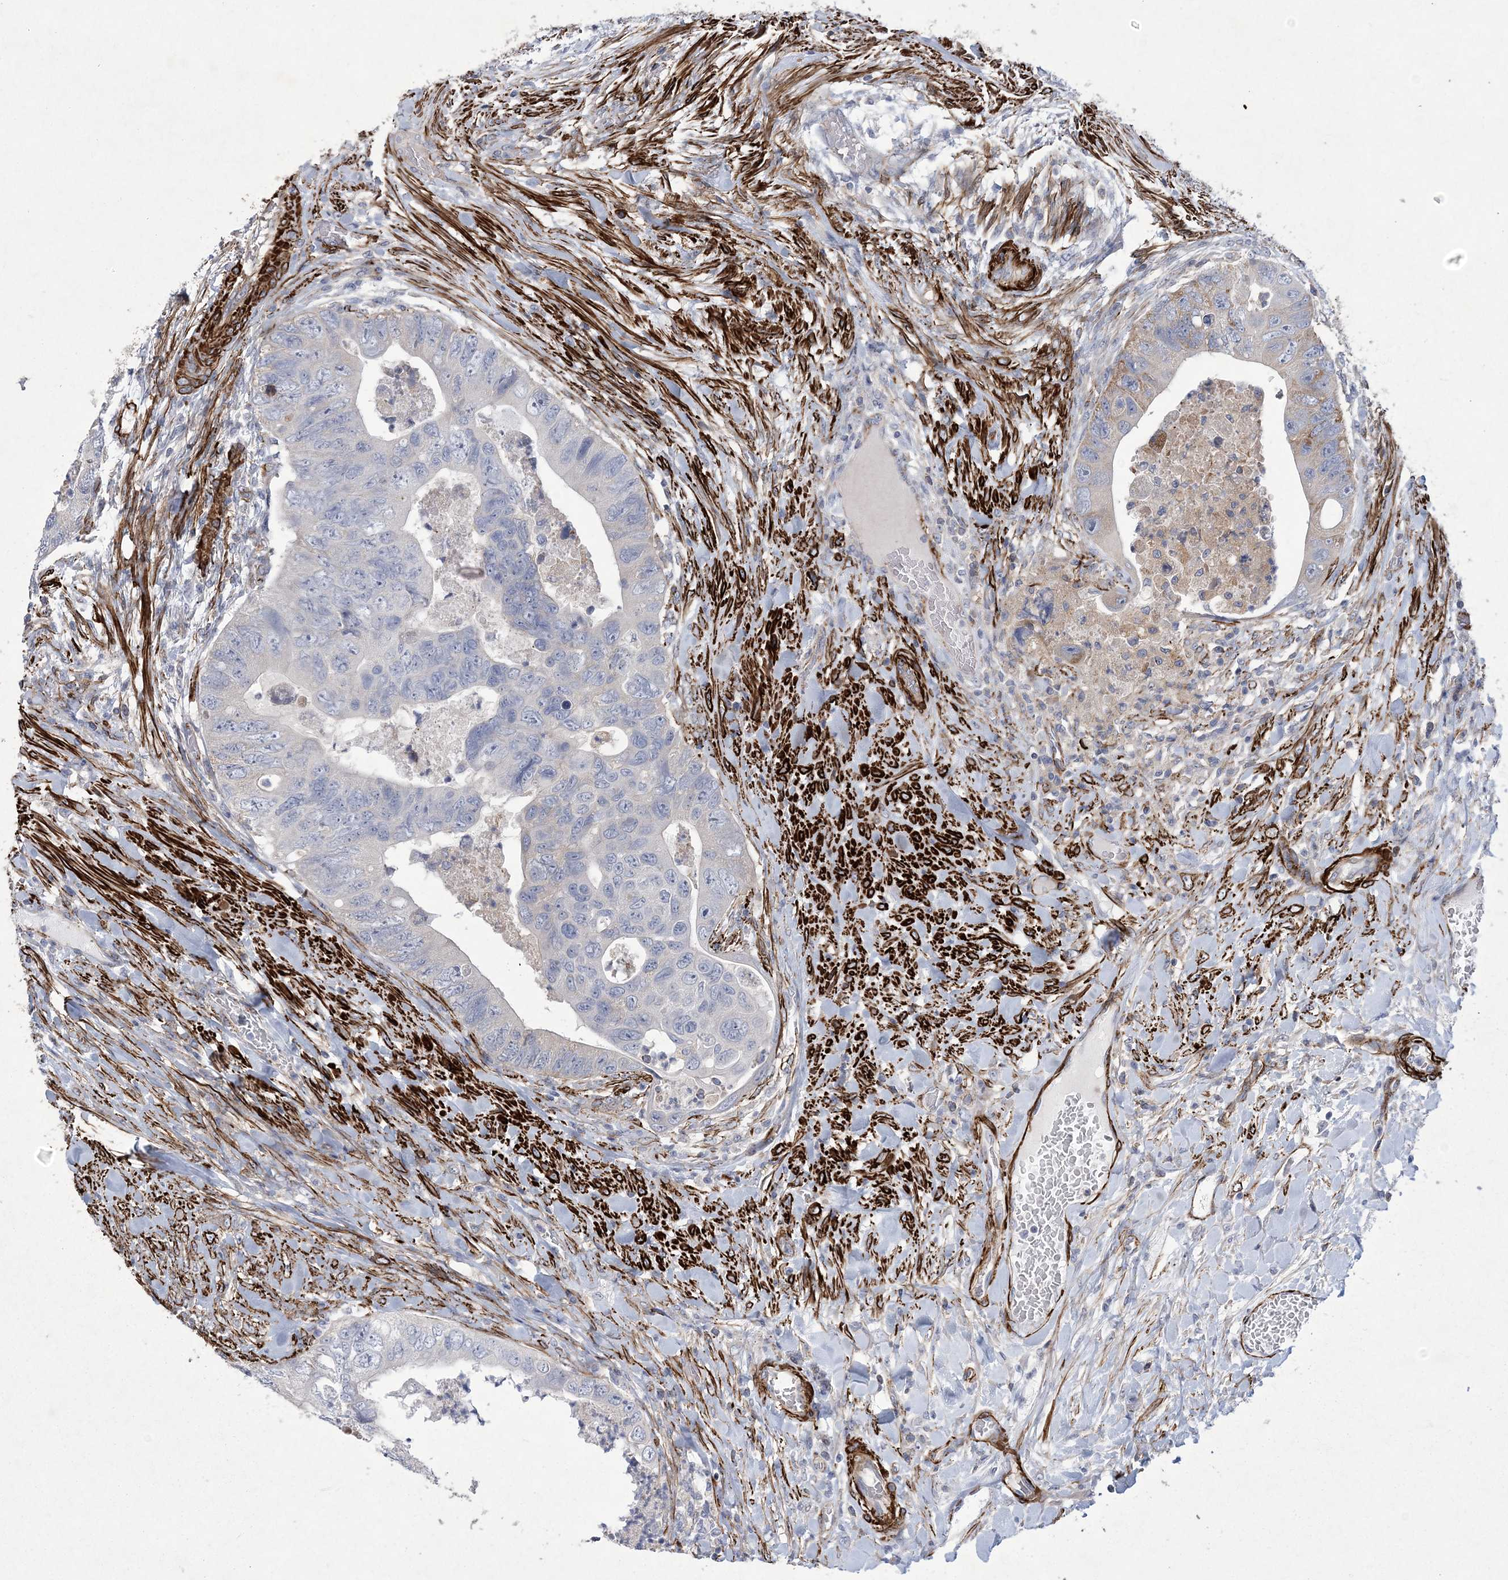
{"staining": {"intensity": "negative", "quantity": "none", "location": "none"}, "tissue": "colorectal cancer", "cell_type": "Tumor cells", "image_type": "cancer", "snomed": [{"axis": "morphology", "description": "Adenocarcinoma, NOS"}, {"axis": "topography", "description": "Rectum"}], "caption": "Tumor cells show no significant protein expression in colorectal cancer (adenocarcinoma). Brightfield microscopy of IHC stained with DAB (3,3'-diaminobenzidine) (brown) and hematoxylin (blue), captured at high magnification.", "gene": "ARSJ", "patient": {"sex": "male", "age": 63}}